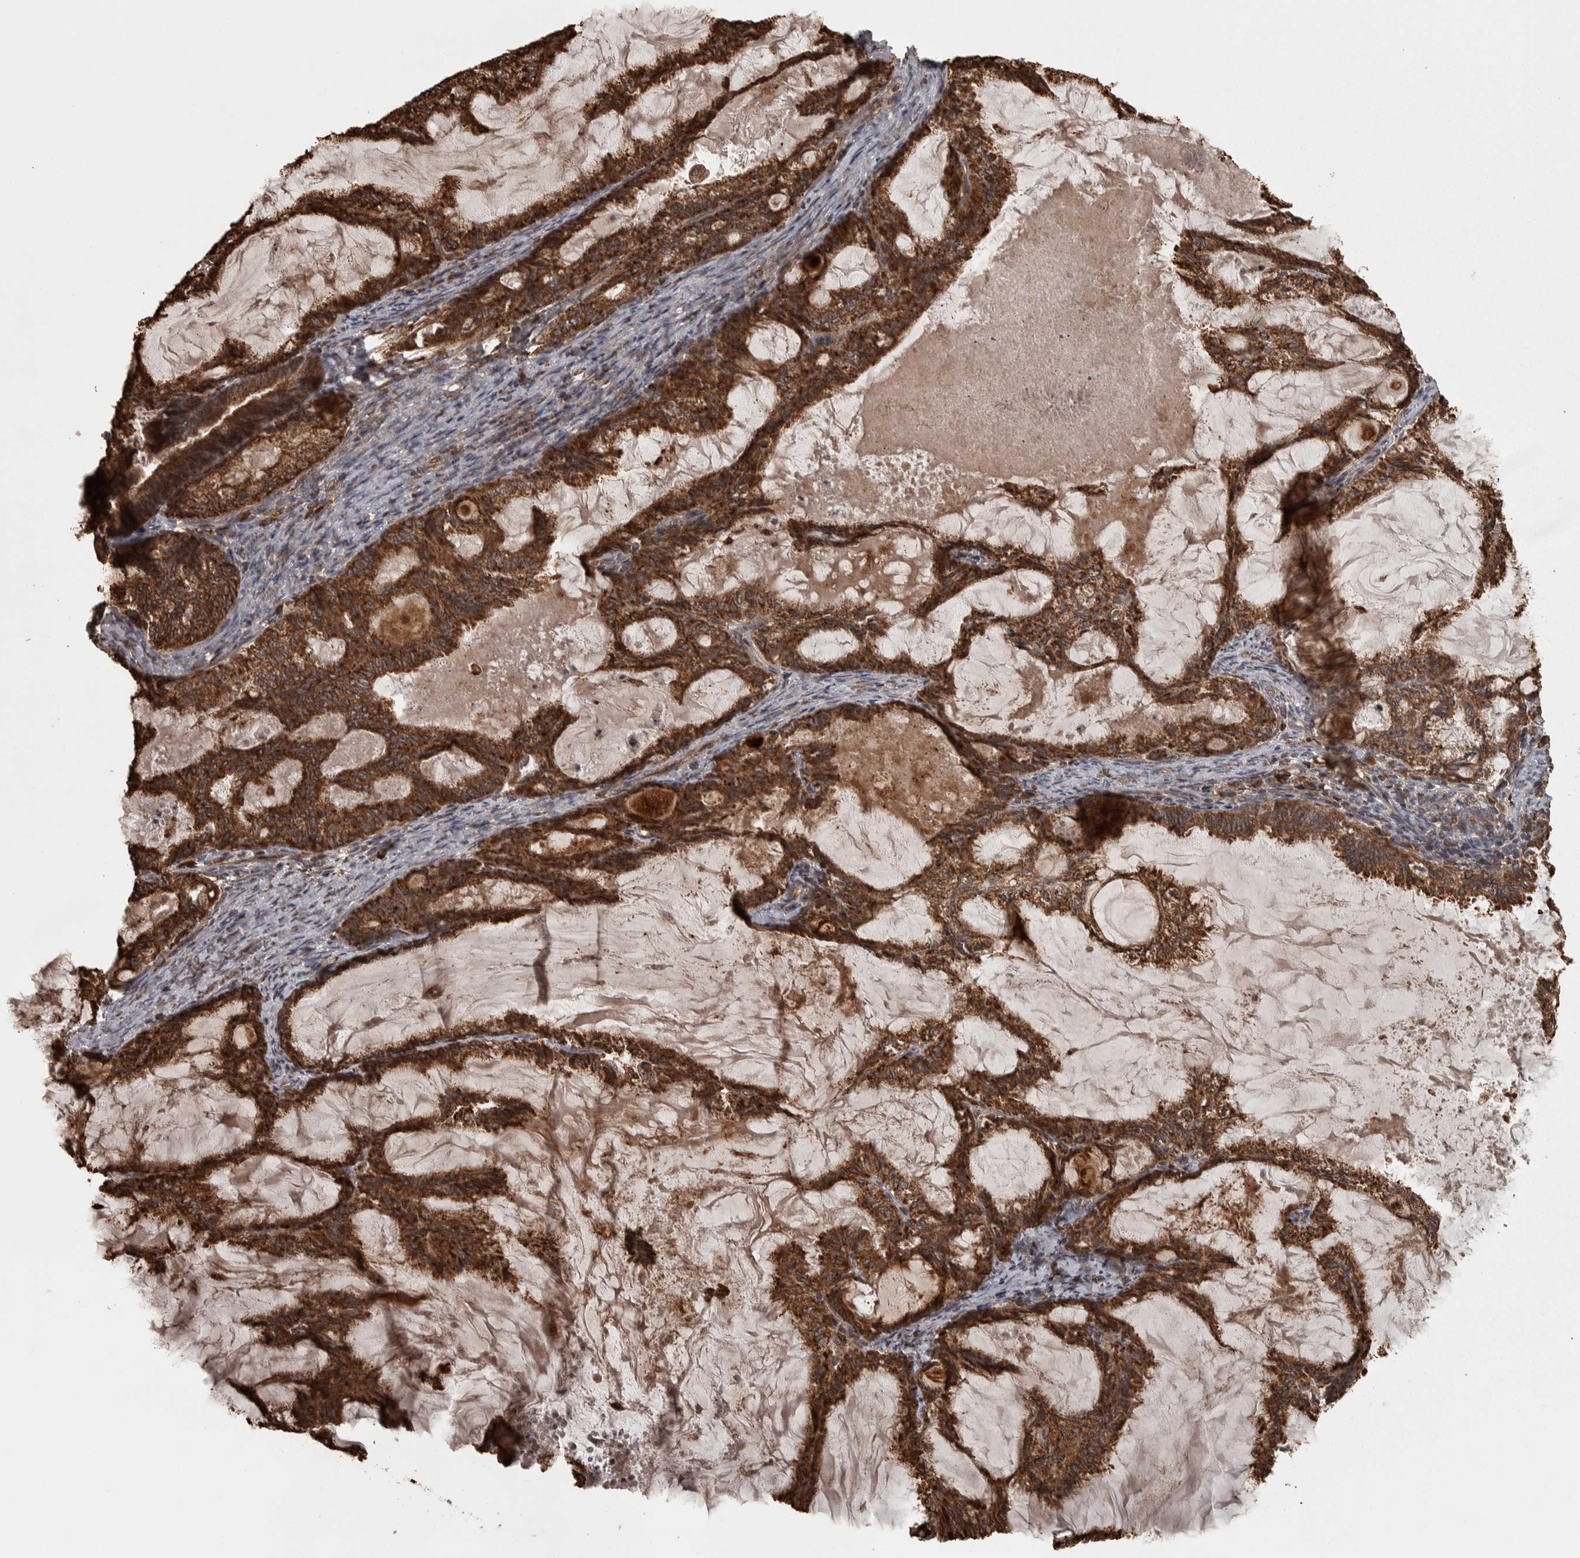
{"staining": {"intensity": "strong", "quantity": ">75%", "location": "cytoplasmic/membranous"}, "tissue": "endometrial cancer", "cell_type": "Tumor cells", "image_type": "cancer", "snomed": [{"axis": "morphology", "description": "Adenocarcinoma, NOS"}, {"axis": "topography", "description": "Endometrium"}], "caption": "The immunohistochemical stain highlights strong cytoplasmic/membranous expression in tumor cells of endometrial cancer tissue. (brown staining indicates protein expression, while blue staining denotes nuclei).", "gene": "AGBL3", "patient": {"sex": "female", "age": 86}}